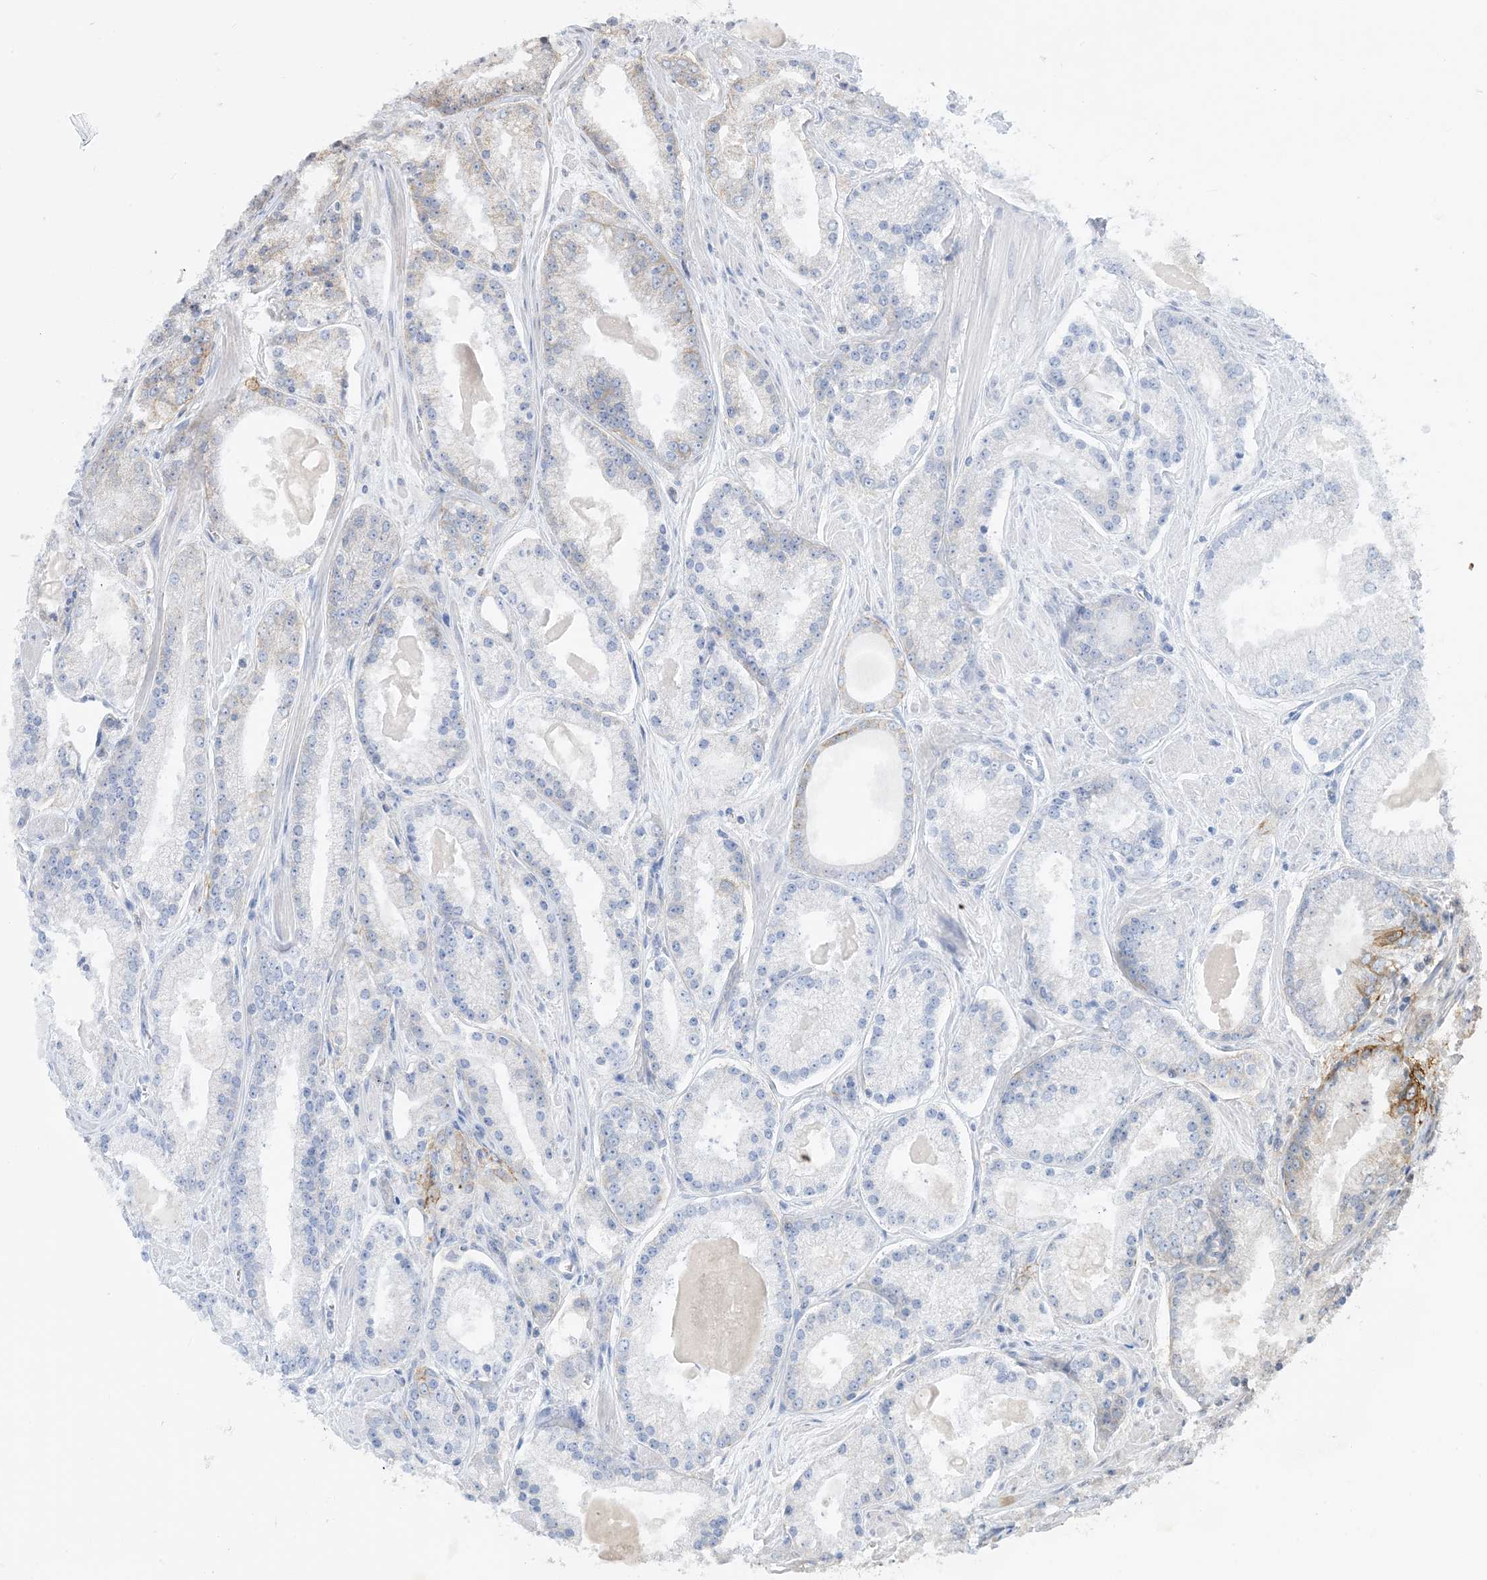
{"staining": {"intensity": "negative", "quantity": "none", "location": "none"}, "tissue": "prostate cancer", "cell_type": "Tumor cells", "image_type": "cancer", "snomed": [{"axis": "morphology", "description": "Adenocarcinoma, Low grade"}, {"axis": "topography", "description": "Prostate"}], "caption": "Prostate cancer (adenocarcinoma (low-grade)) stained for a protein using immunohistochemistry shows no positivity tumor cells.", "gene": "CASP4", "patient": {"sex": "male", "age": 54}}